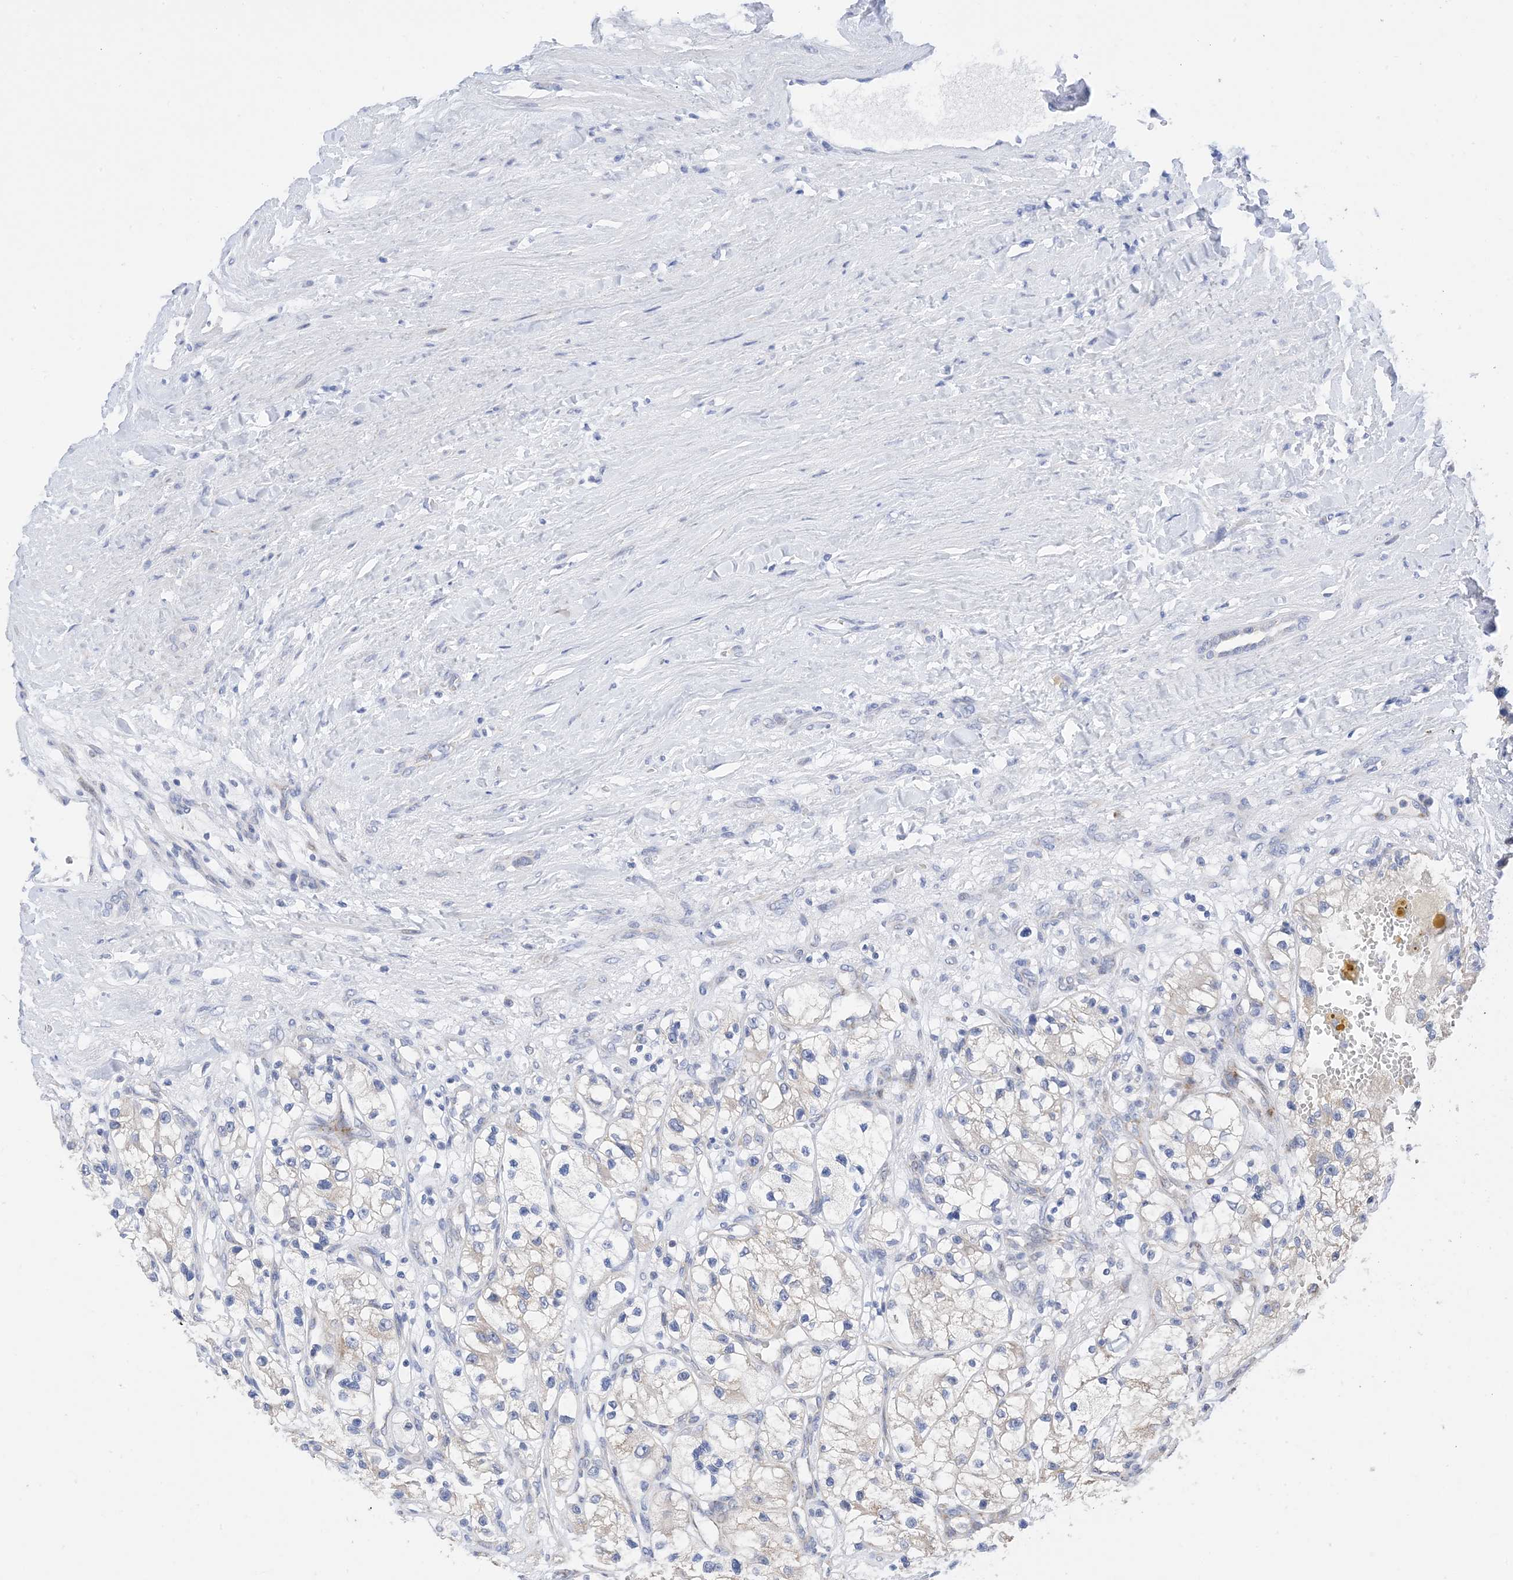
{"staining": {"intensity": "negative", "quantity": "none", "location": "none"}, "tissue": "renal cancer", "cell_type": "Tumor cells", "image_type": "cancer", "snomed": [{"axis": "morphology", "description": "Adenocarcinoma, NOS"}, {"axis": "topography", "description": "Kidney"}], "caption": "This is an IHC histopathology image of renal cancer (adenocarcinoma). There is no expression in tumor cells.", "gene": "PLK4", "patient": {"sex": "female", "age": 57}}